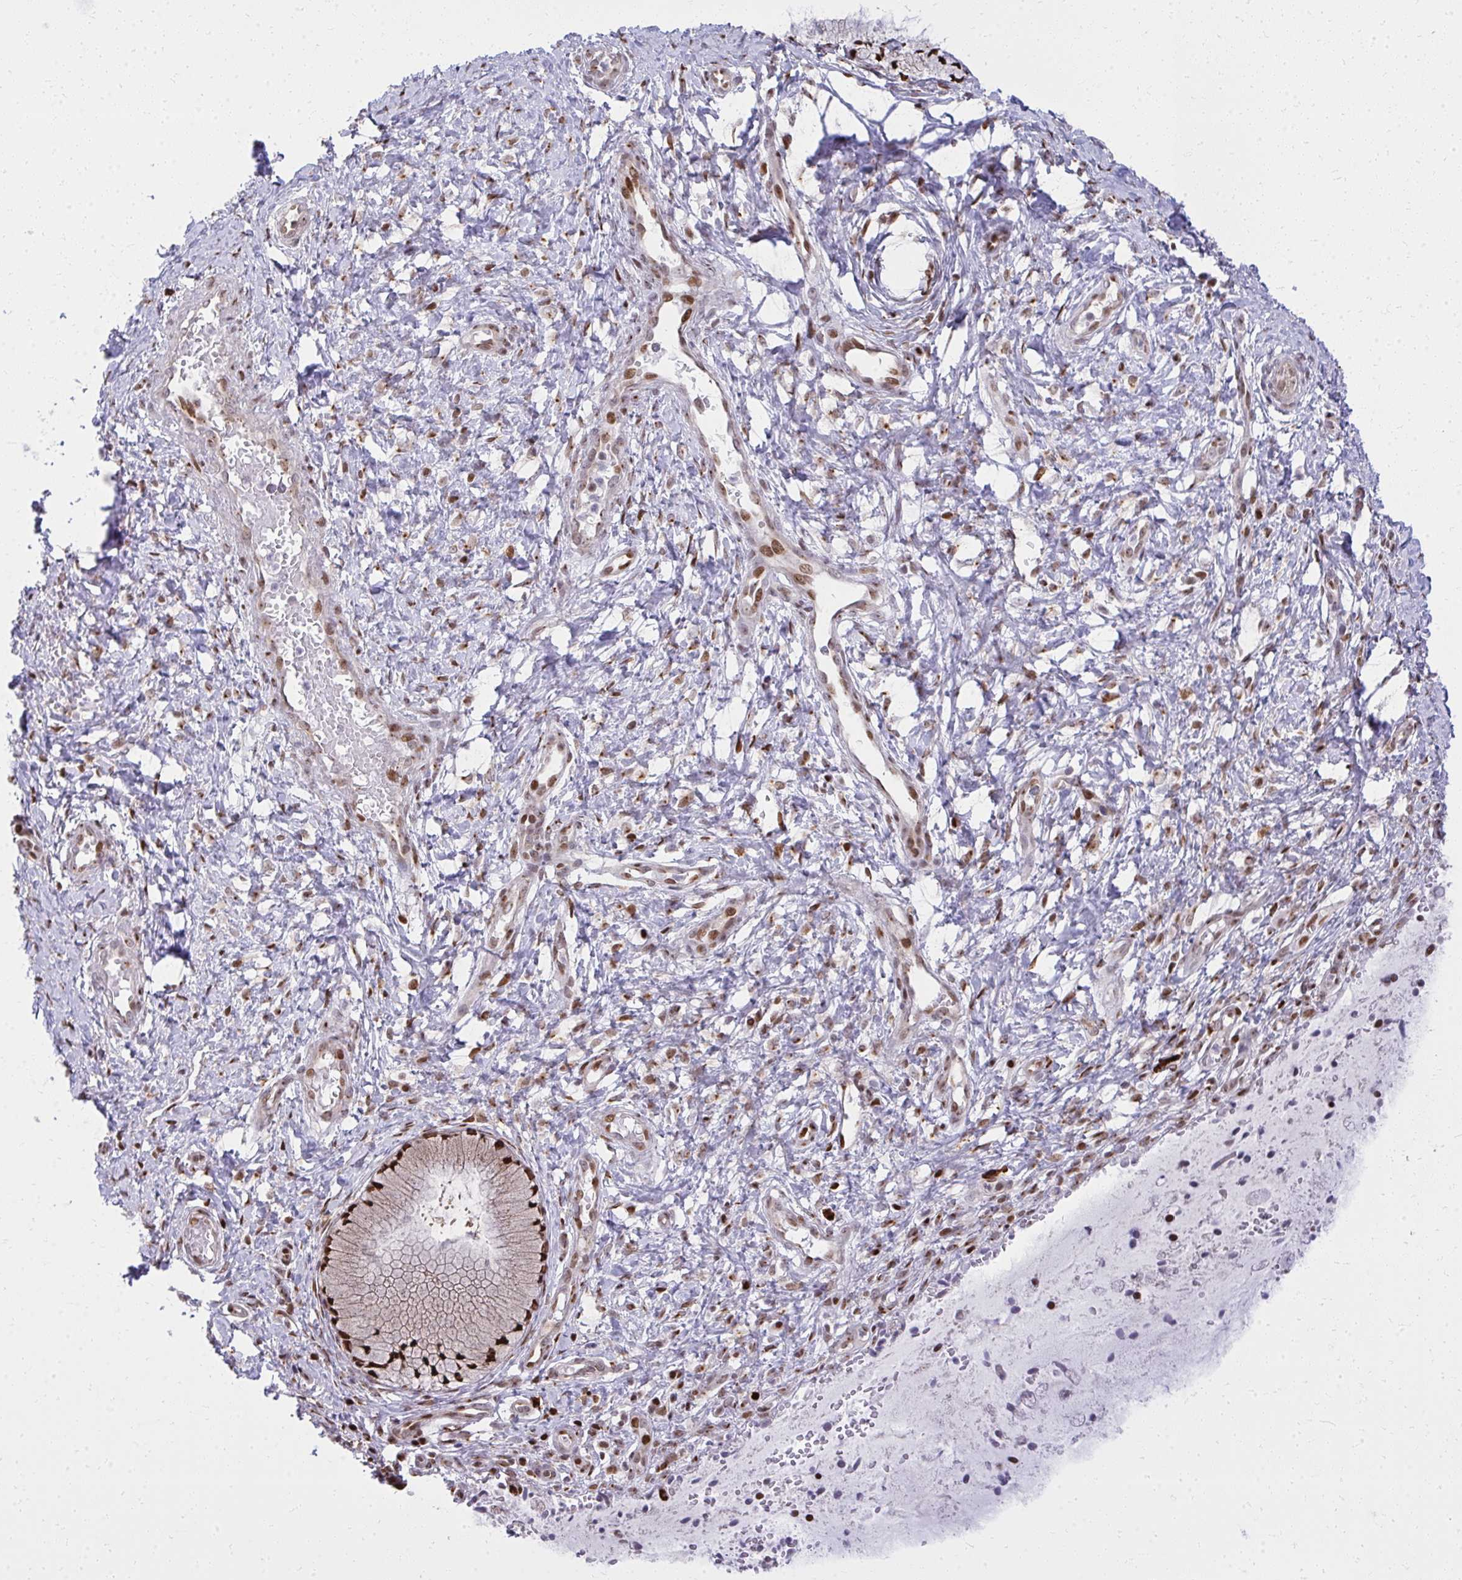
{"staining": {"intensity": "strong", "quantity": ">75%", "location": "cytoplasmic/membranous,nuclear"}, "tissue": "cervix", "cell_type": "Glandular cells", "image_type": "normal", "snomed": [{"axis": "morphology", "description": "Normal tissue, NOS"}, {"axis": "topography", "description": "Cervix"}], "caption": "Immunohistochemical staining of unremarkable cervix shows >75% levels of strong cytoplasmic/membranous,nuclear protein staining in approximately >75% of glandular cells.", "gene": "PIGY", "patient": {"sex": "female", "age": 37}}